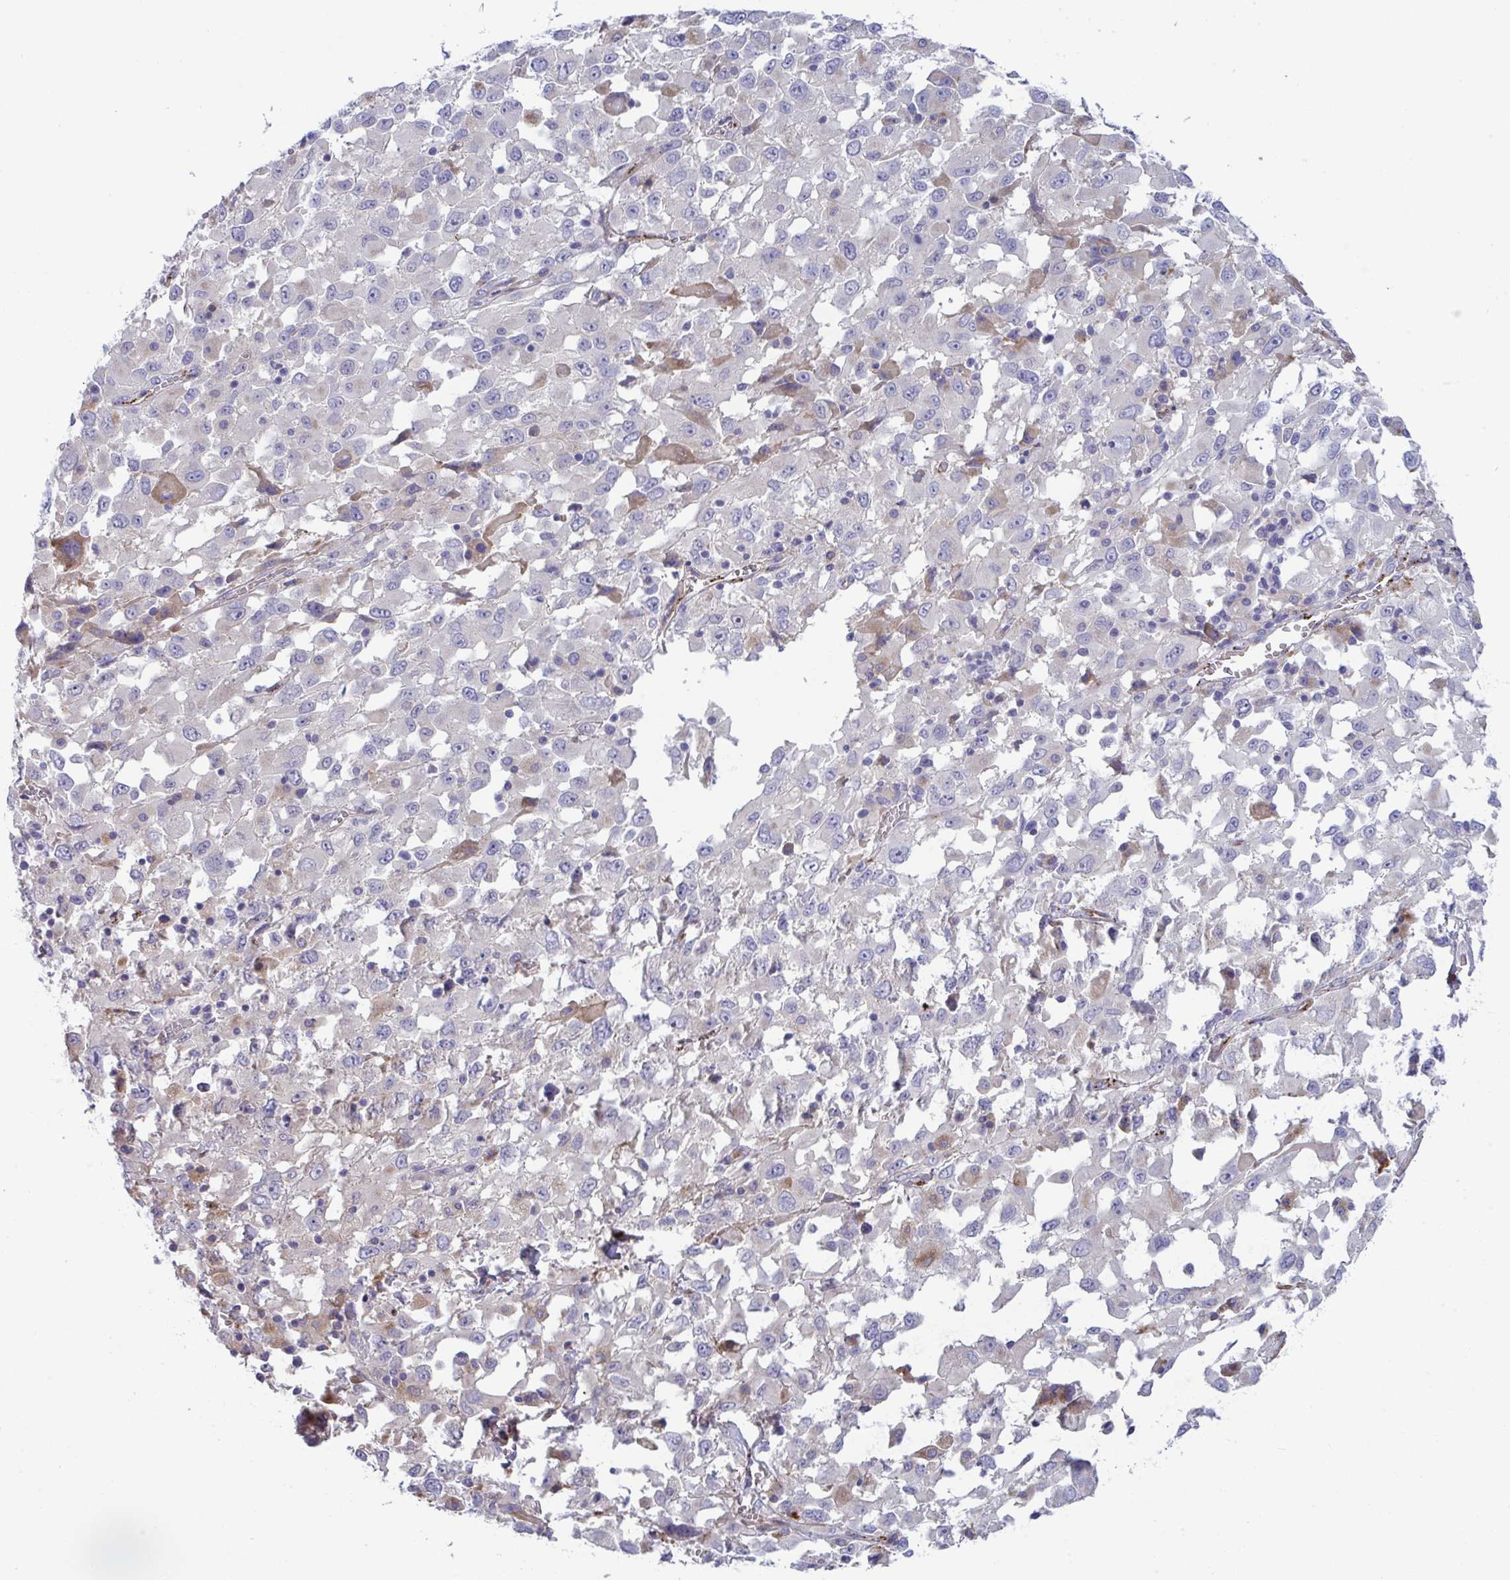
{"staining": {"intensity": "negative", "quantity": "none", "location": "none"}, "tissue": "melanoma", "cell_type": "Tumor cells", "image_type": "cancer", "snomed": [{"axis": "morphology", "description": "Malignant melanoma, Metastatic site"}, {"axis": "topography", "description": "Soft tissue"}], "caption": "Immunohistochemistry (IHC) of human melanoma shows no expression in tumor cells.", "gene": "TOR1AIP2", "patient": {"sex": "male", "age": 50}}